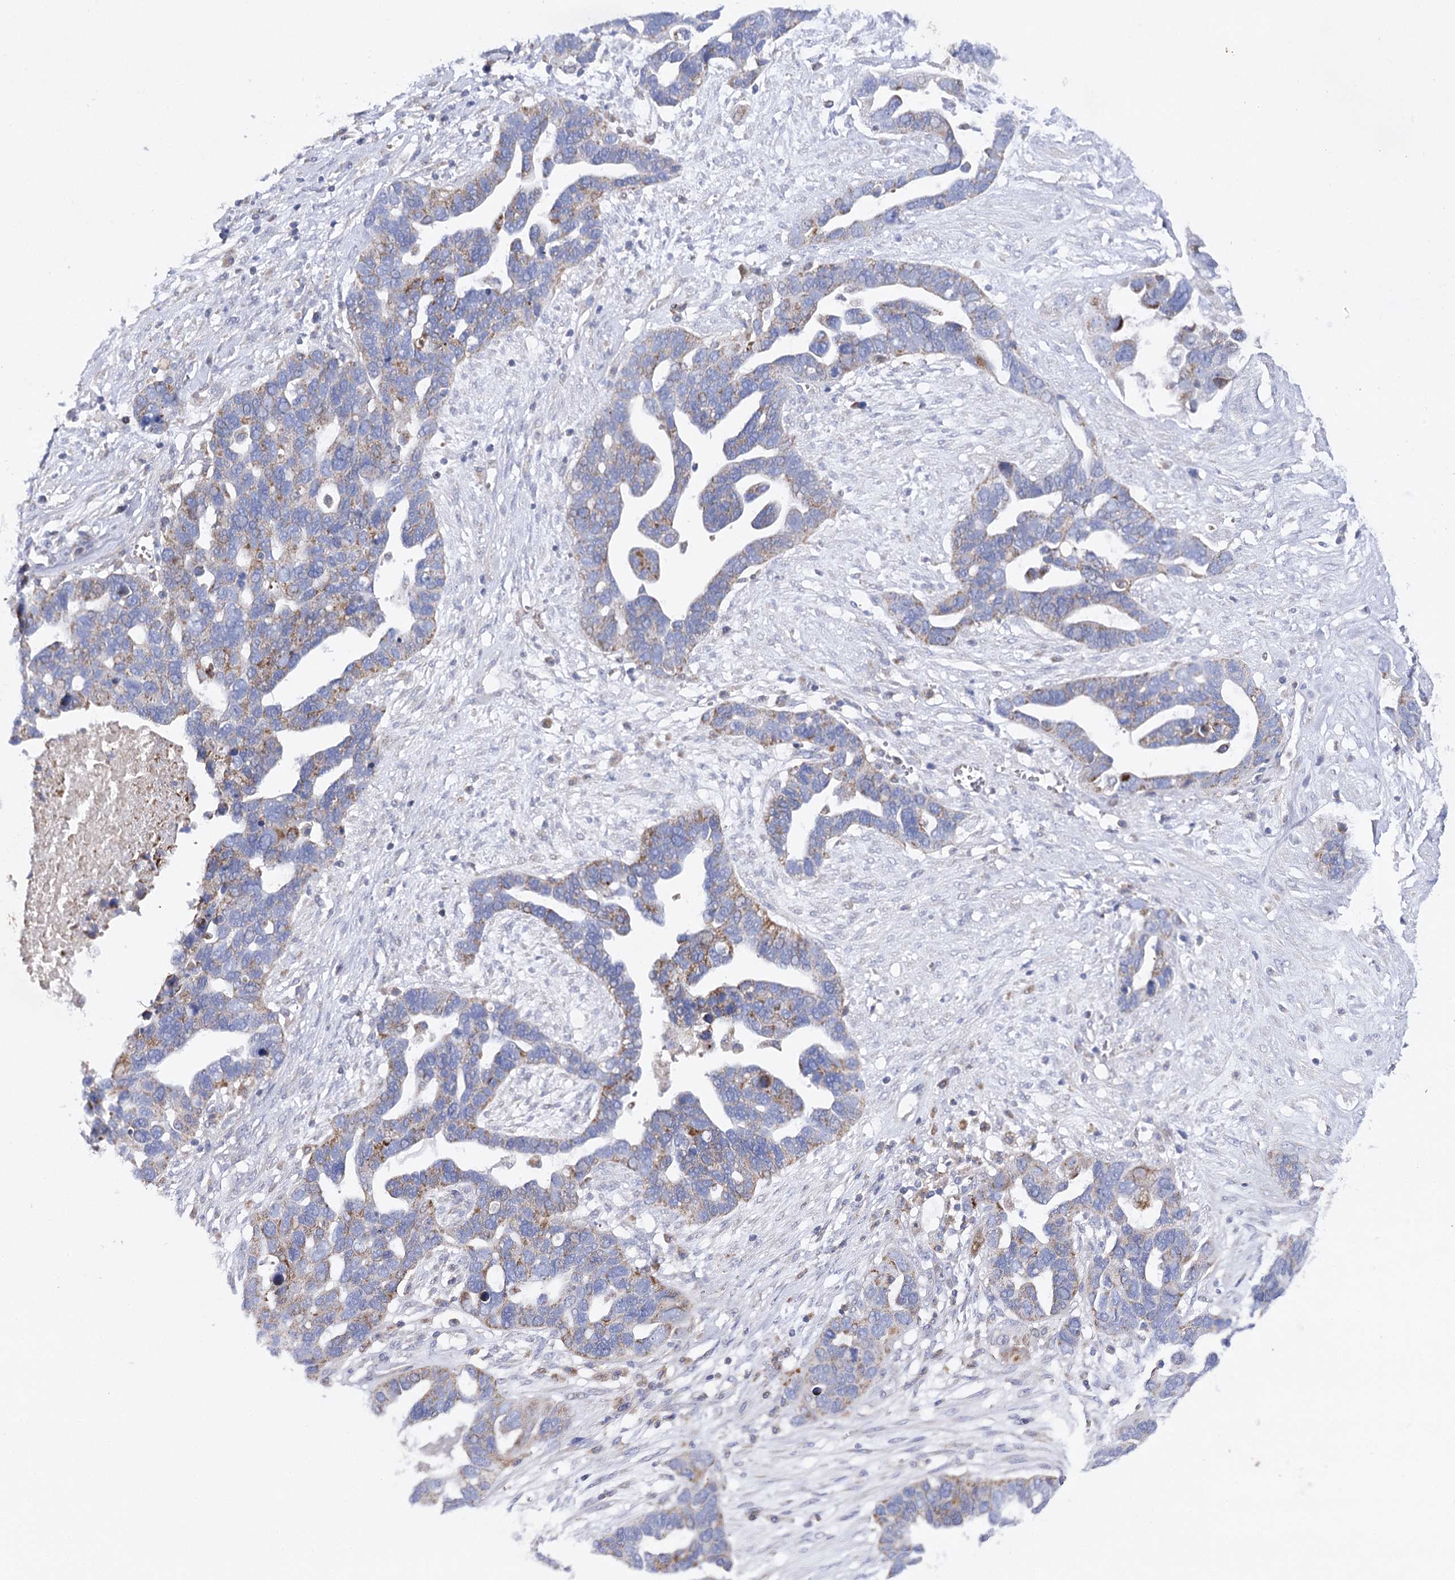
{"staining": {"intensity": "moderate", "quantity": "25%-75%", "location": "cytoplasmic/membranous"}, "tissue": "ovarian cancer", "cell_type": "Tumor cells", "image_type": "cancer", "snomed": [{"axis": "morphology", "description": "Cystadenocarcinoma, serous, NOS"}, {"axis": "topography", "description": "Ovary"}], "caption": "Protein expression analysis of ovarian cancer (serous cystadenocarcinoma) displays moderate cytoplasmic/membranous staining in approximately 25%-75% of tumor cells.", "gene": "COX15", "patient": {"sex": "female", "age": 54}}